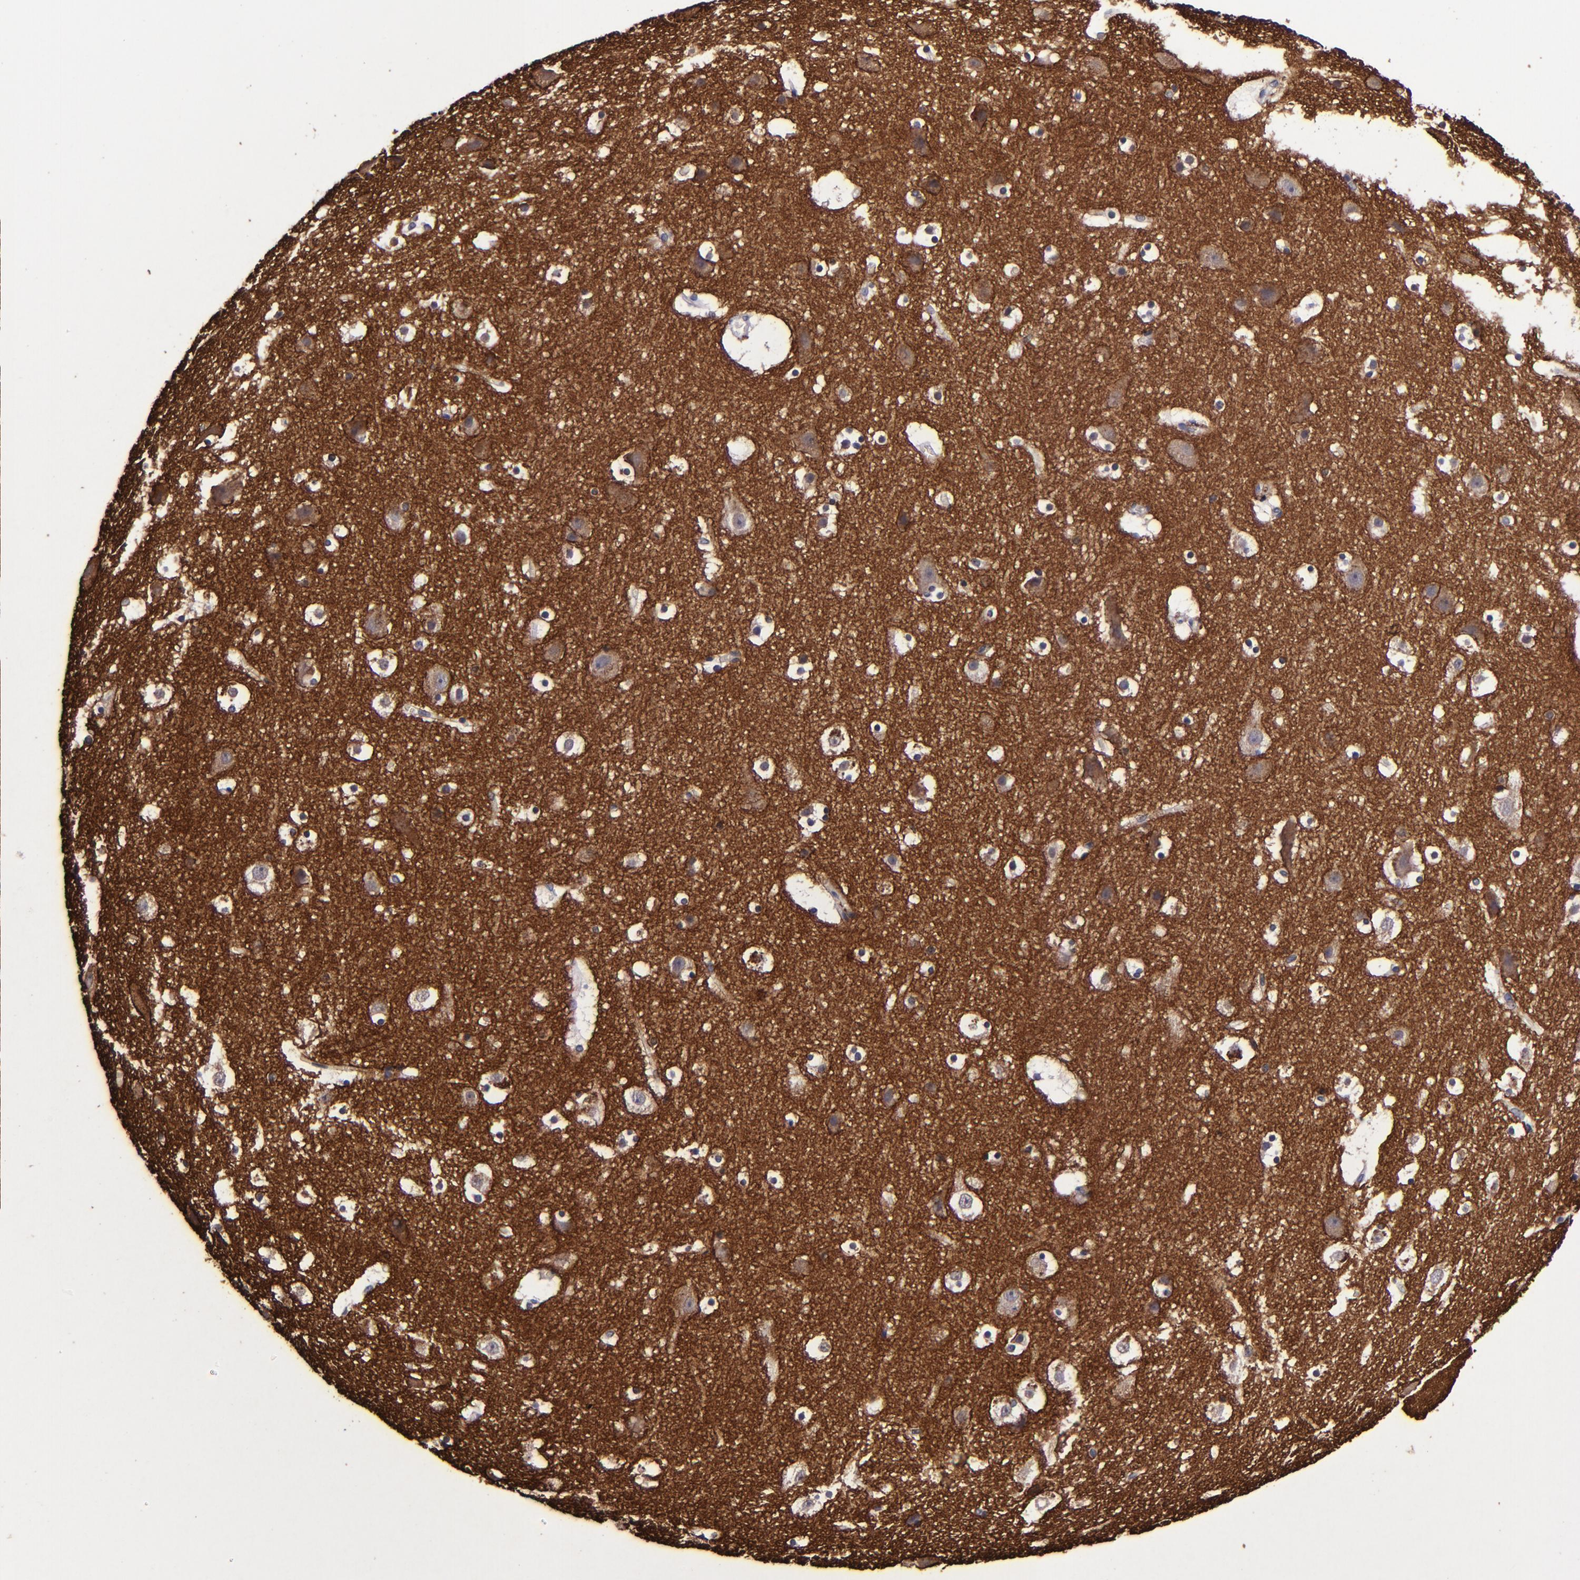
{"staining": {"intensity": "negative", "quantity": "none", "location": "none"}, "tissue": "cerebral cortex", "cell_type": "Endothelial cells", "image_type": "normal", "snomed": [{"axis": "morphology", "description": "Normal tissue, NOS"}, {"axis": "topography", "description": "Cerebral cortex"}], "caption": "Endothelial cells are negative for brown protein staining in normal cerebral cortex. Brightfield microscopy of IHC stained with DAB (brown) and hematoxylin (blue), captured at high magnification.", "gene": "SIRPA", "patient": {"sex": "male", "age": 45}}